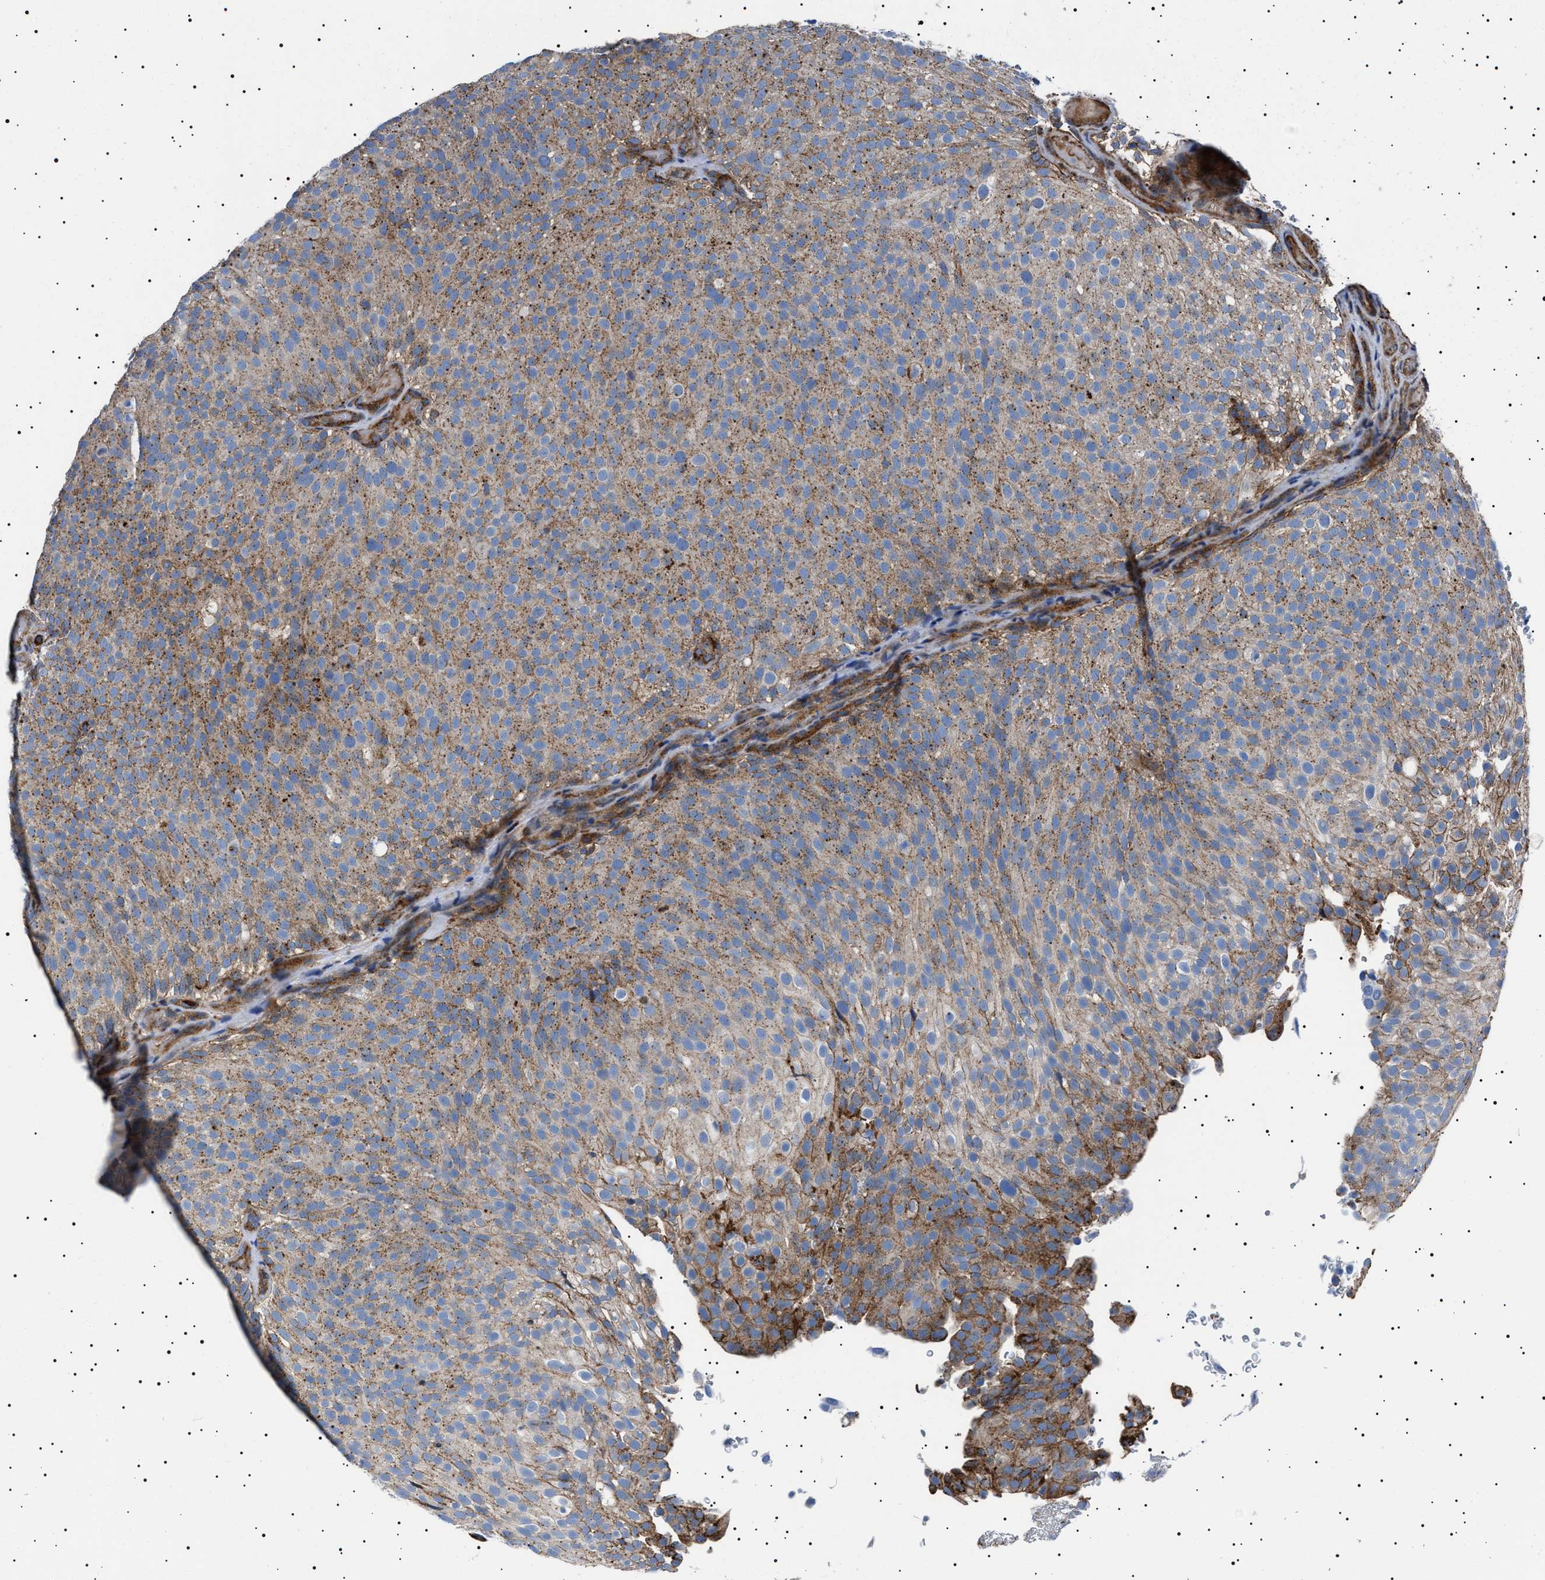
{"staining": {"intensity": "moderate", "quantity": "25%-75%", "location": "cytoplasmic/membranous"}, "tissue": "urothelial cancer", "cell_type": "Tumor cells", "image_type": "cancer", "snomed": [{"axis": "morphology", "description": "Urothelial carcinoma, Low grade"}, {"axis": "topography", "description": "Urinary bladder"}], "caption": "A brown stain labels moderate cytoplasmic/membranous staining of a protein in human urothelial cancer tumor cells.", "gene": "NEU1", "patient": {"sex": "male", "age": 78}}